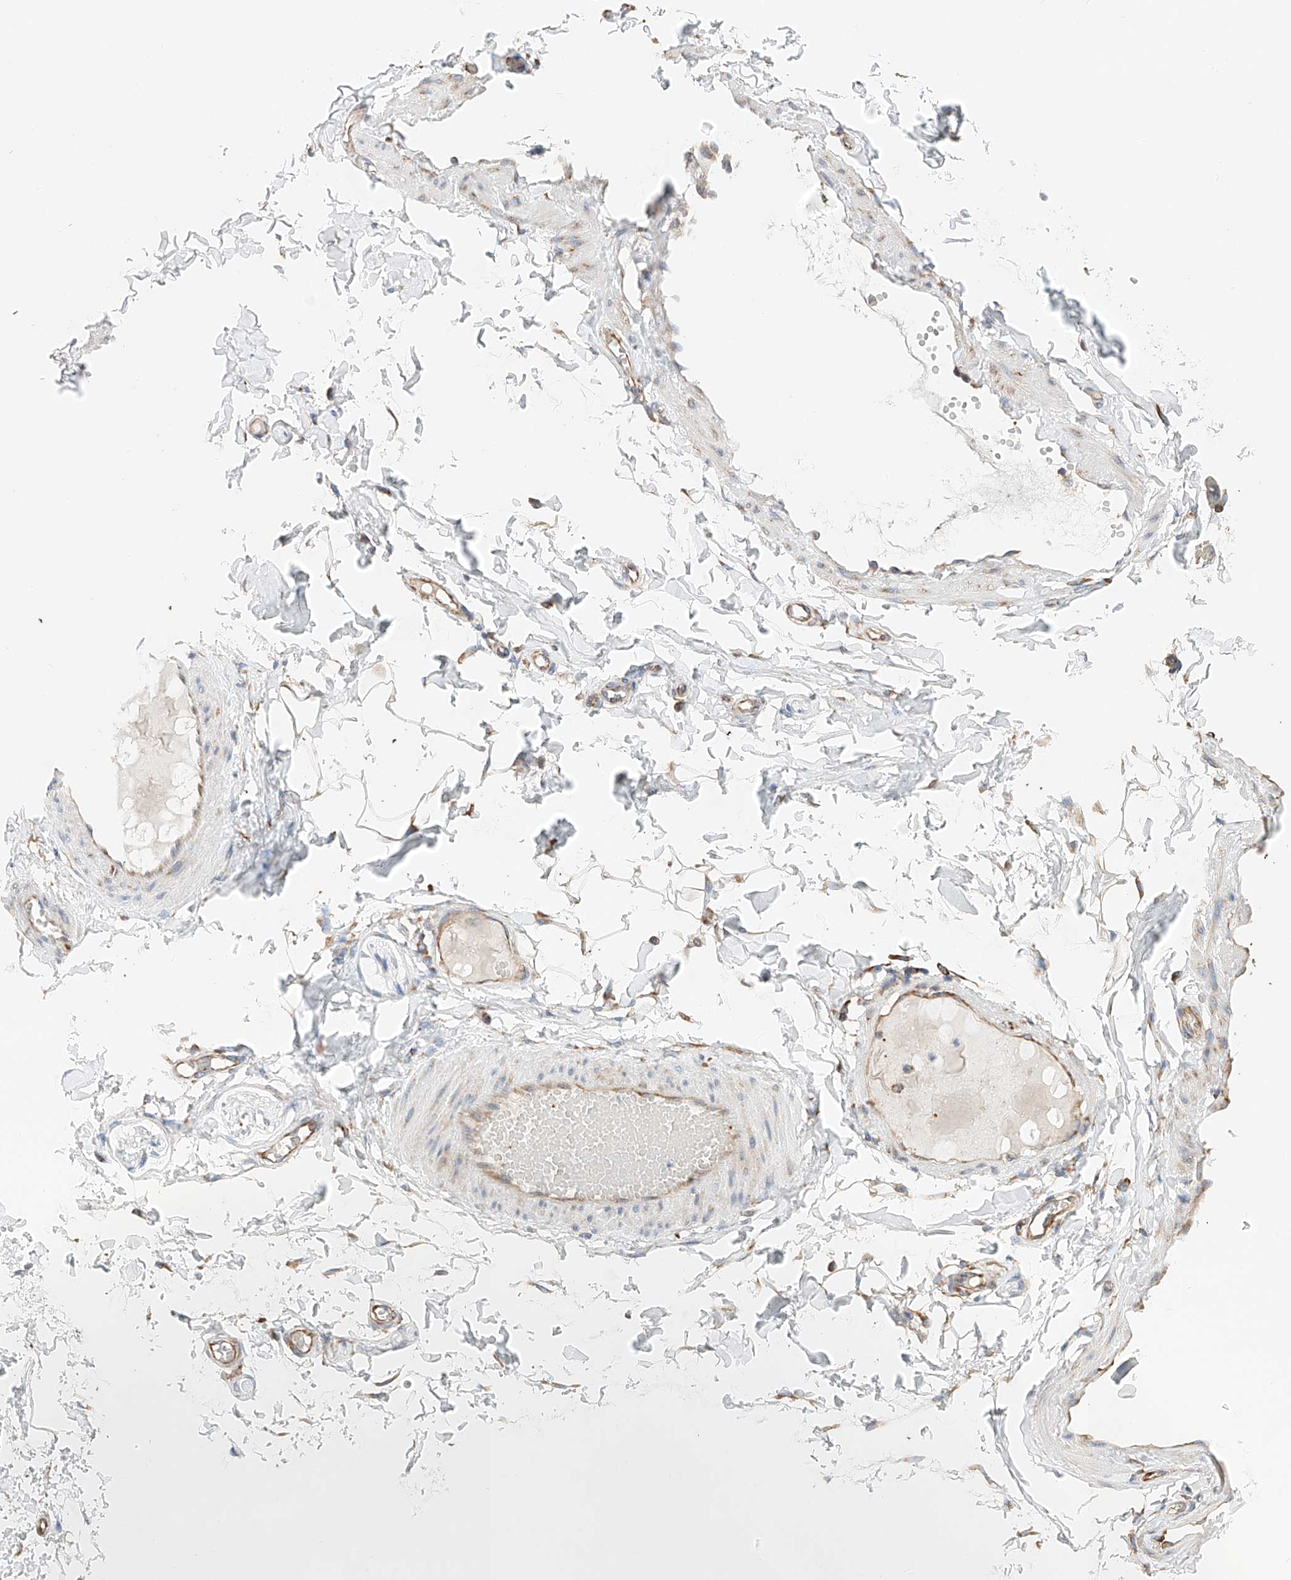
{"staining": {"intensity": "negative", "quantity": "none", "location": "none"}, "tissue": "adipose tissue", "cell_type": "Adipocytes", "image_type": "normal", "snomed": [{"axis": "morphology", "description": "Normal tissue, NOS"}, {"axis": "topography", "description": "Adipose tissue"}, {"axis": "topography", "description": "Vascular tissue"}, {"axis": "topography", "description": "Peripheral nerve tissue"}], "caption": "A high-resolution histopathology image shows IHC staining of normal adipose tissue, which shows no significant expression in adipocytes. The staining is performed using DAB (3,3'-diaminobenzidine) brown chromogen with nuclei counter-stained in using hematoxylin.", "gene": "CRELD1", "patient": {"sex": "male", "age": 25}}